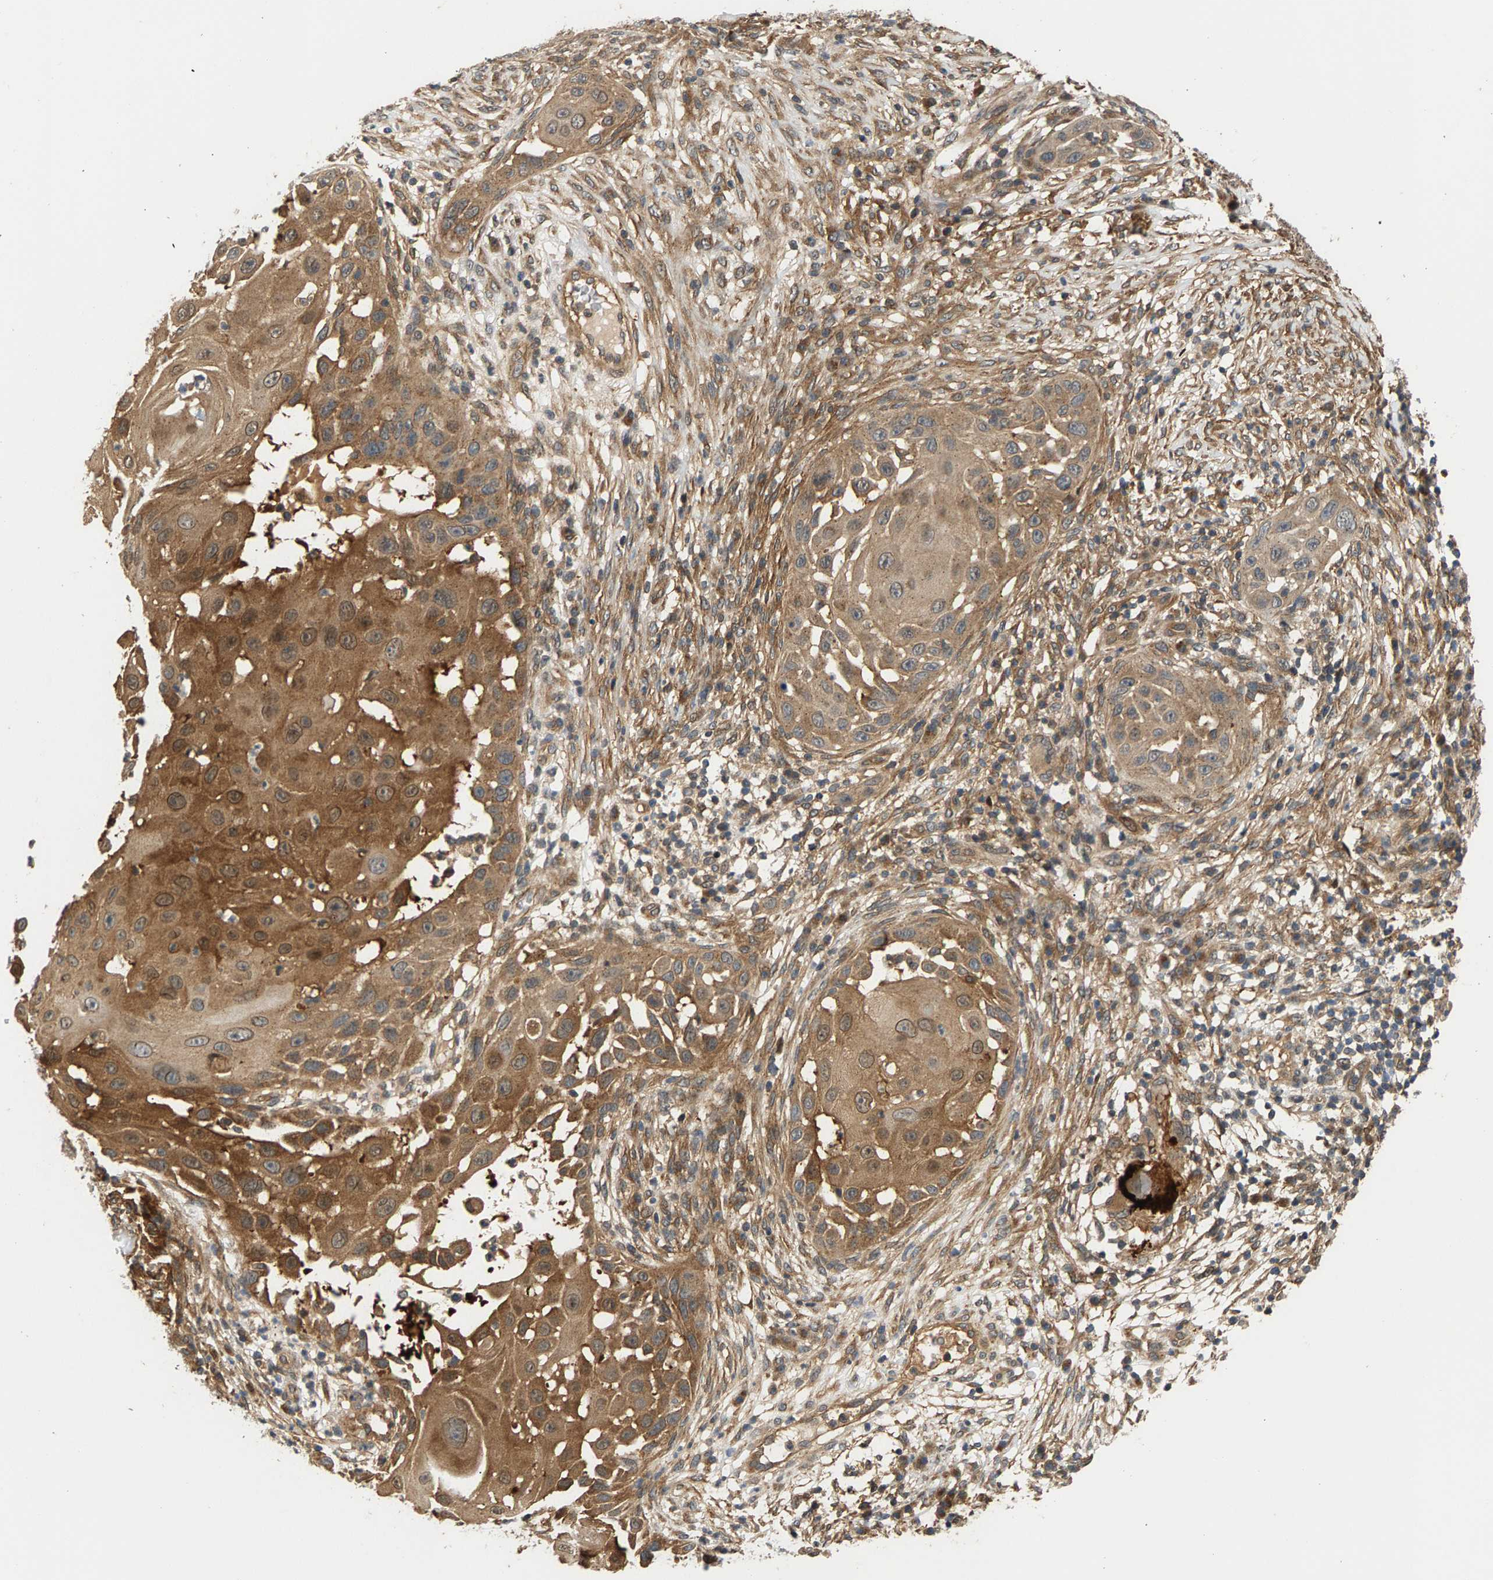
{"staining": {"intensity": "moderate", "quantity": ">75%", "location": "cytoplasmic/membranous"}, "tissue": "skin cancer", "cell_type": "Tumor cells", "image_type": "cancer", "snomed": [{"axis": "morphology", "description": "Squamous cell carcinoma, NOS"}, {"axis": "topography", "description": "Skin"}], "caption": "A high-resolution image shows IHC staining of skin cancer, which reveals moderate cytoplasmic/membranous staining in approximately >75% of tumor cells.", "gene": "MAP2K5", "patient": {"sex": "female", "age": 44}}